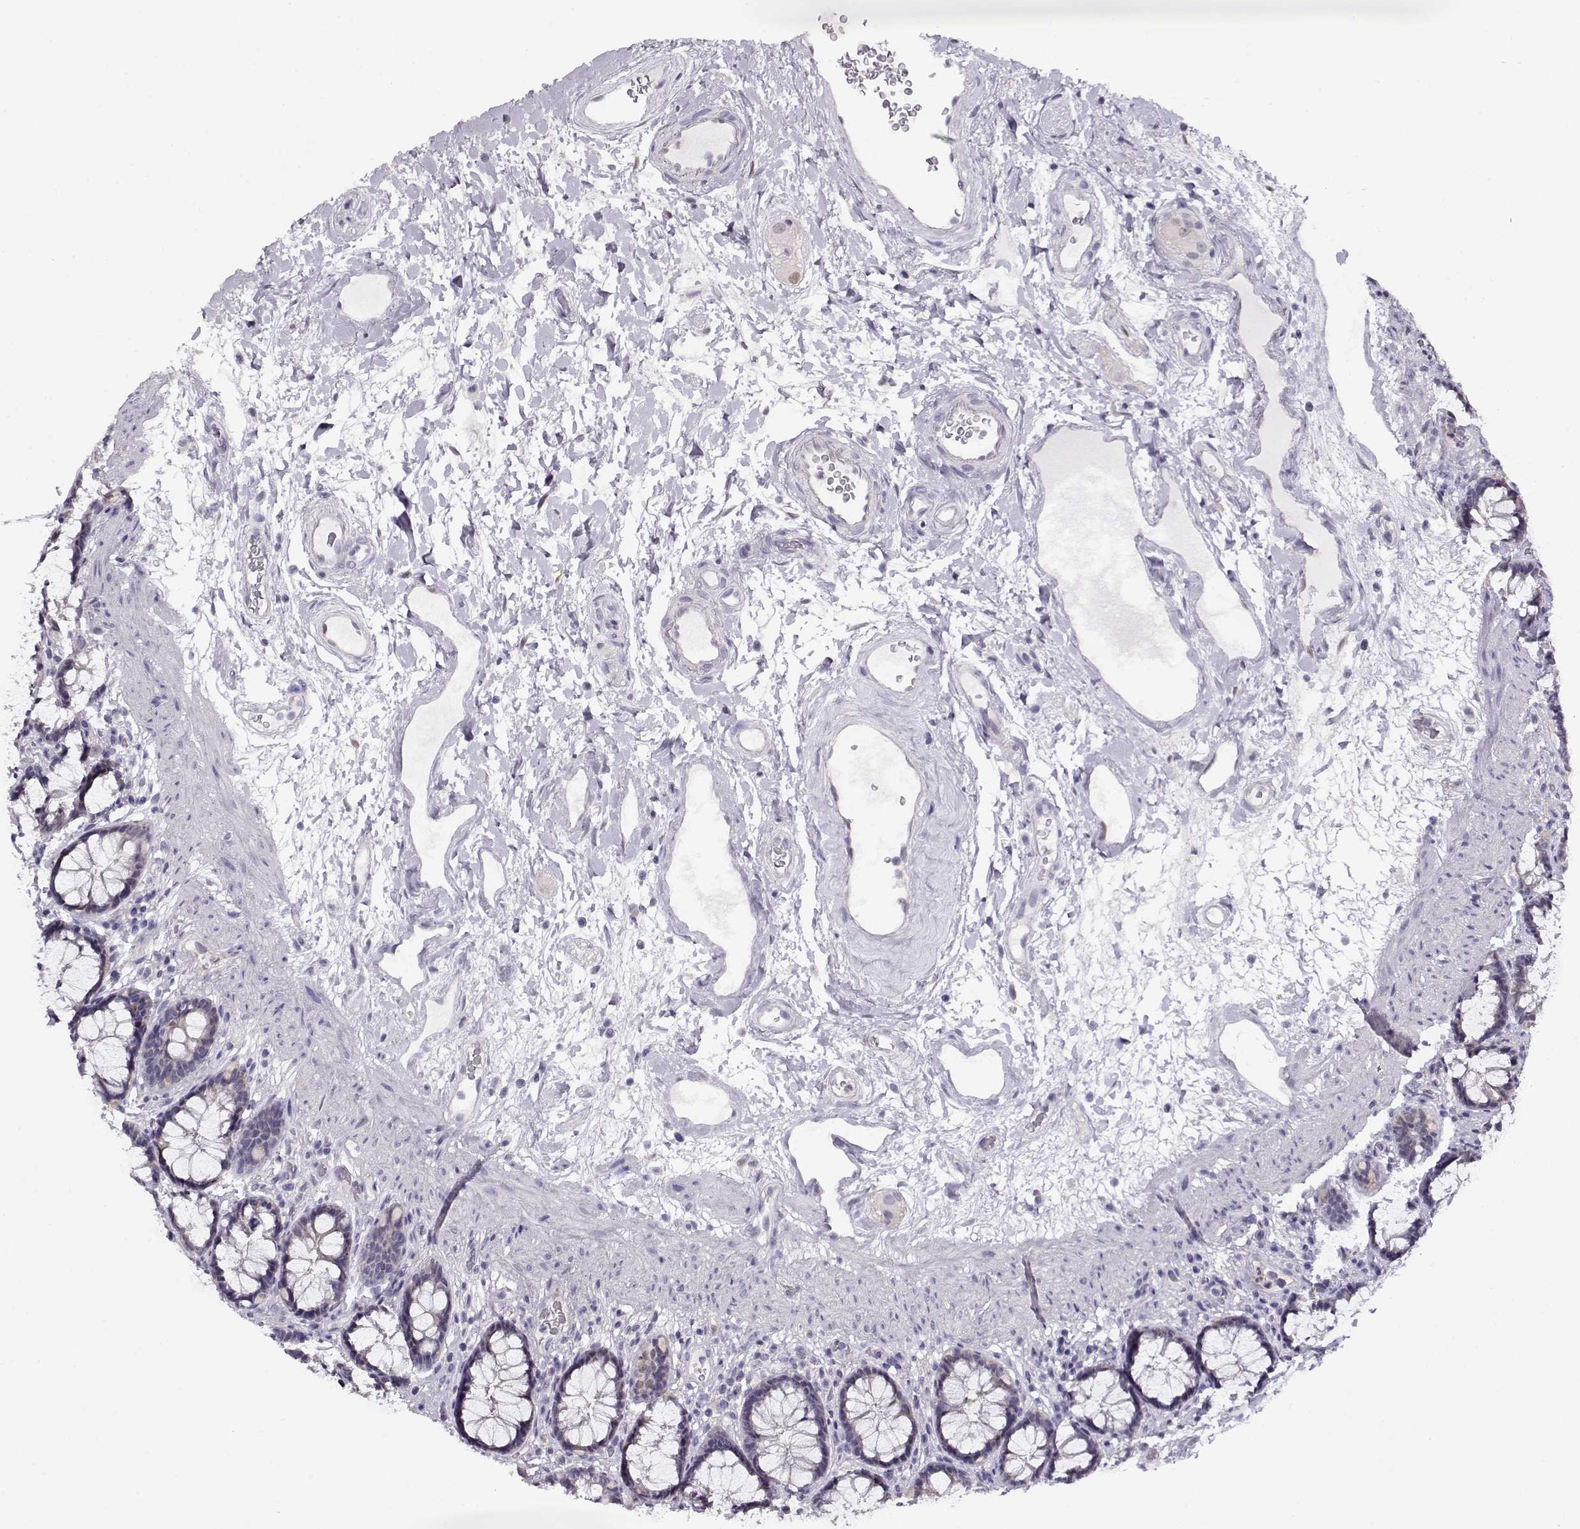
{"staining": {"intensity": "weak", "quantity": "<25%", "location": "cytoplasmic/membranous"}, "tissue": "rectum", "cell_type": "Glandular cells", "image_type": "normal", "snomed": [{"axis": "morphology", "description": "Normal tissue, NOS"}, {"axis": "topography", "description": "Rectum"}], "caption": "There is no significant expression in glandular cells of rectum.", "gene": "CCR8", "patient": {"sex": "male", "age": 72}}